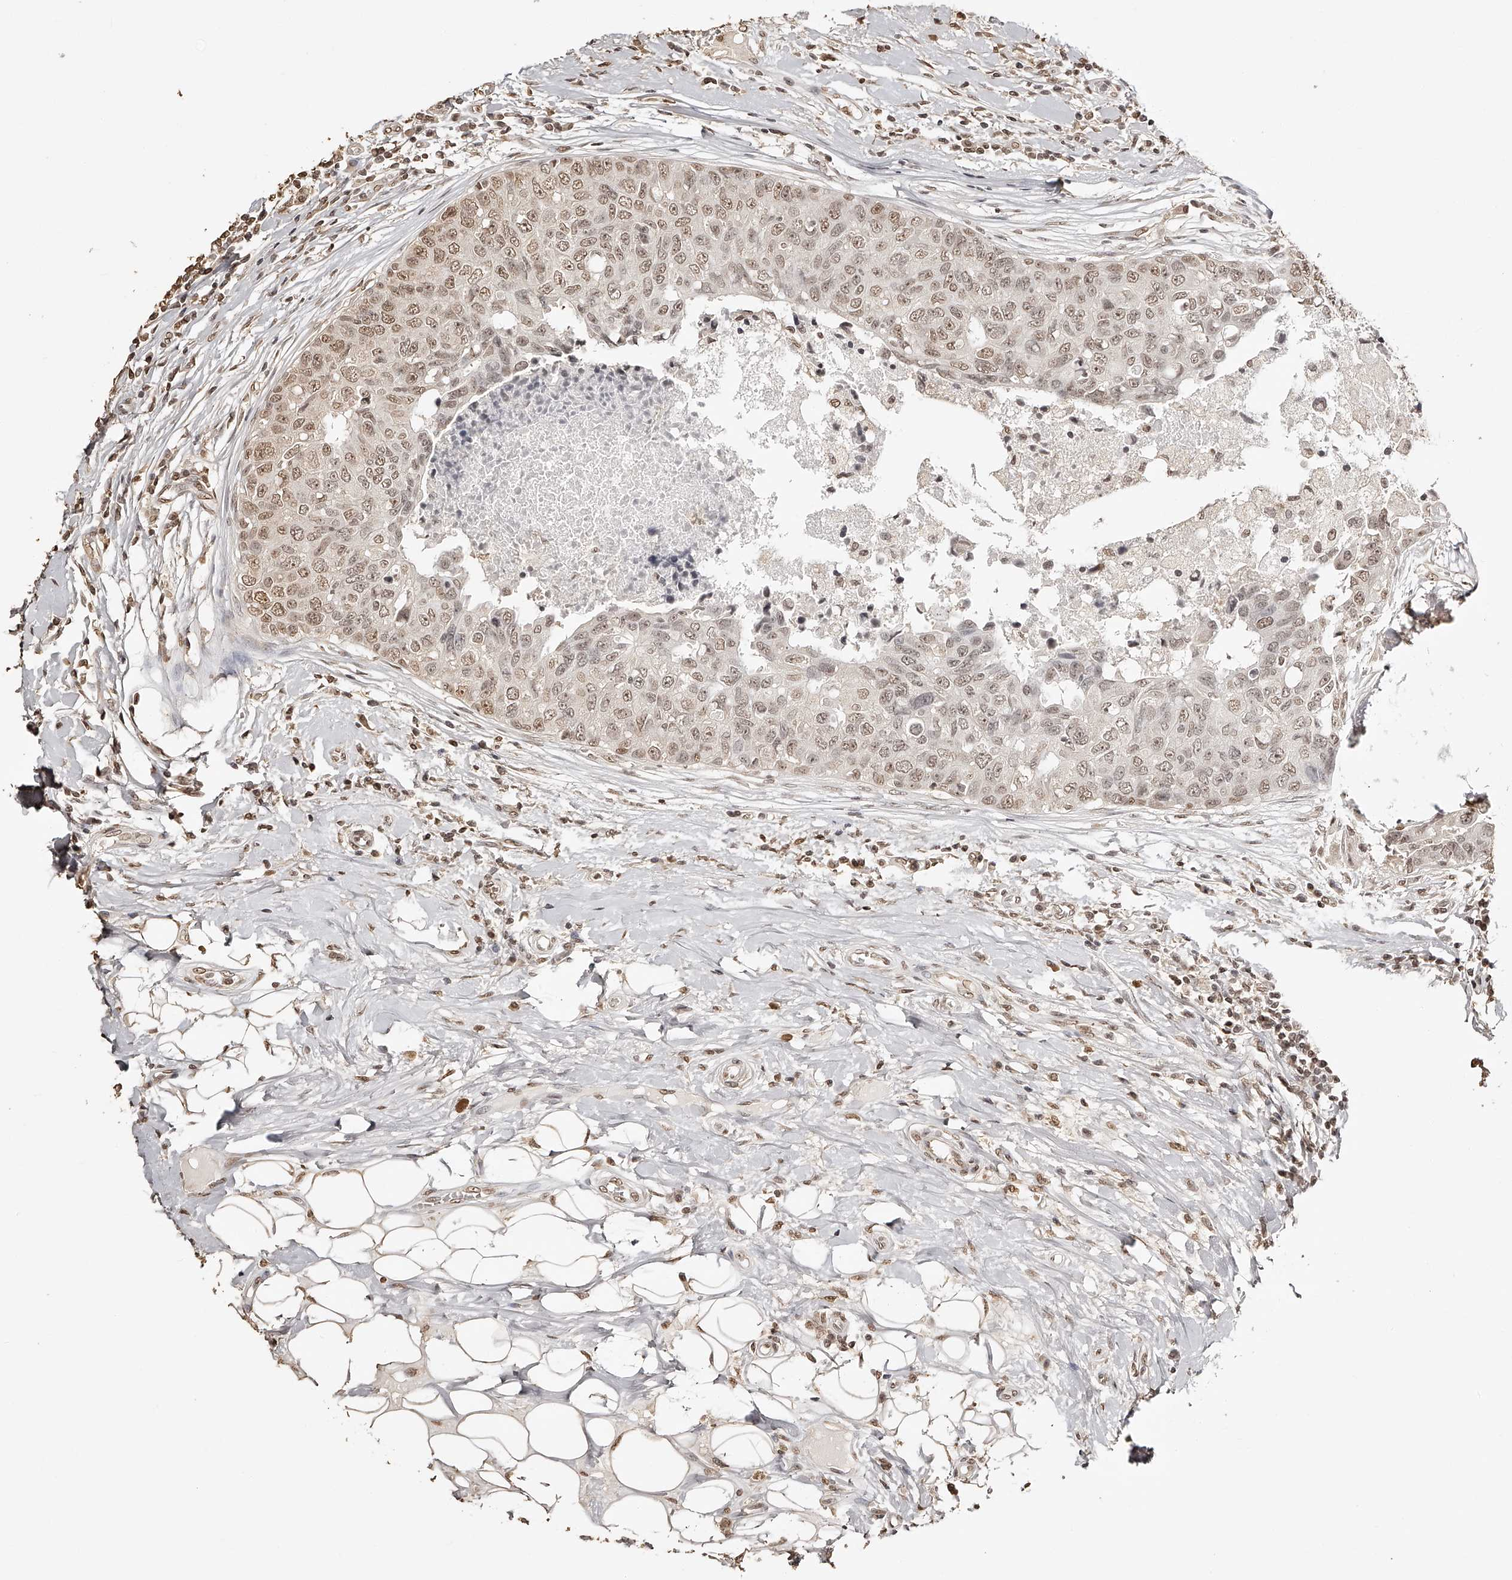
{"staining": {"intensity": "weak", "quantity": ">75%", "location": "nuclear"}, "tissue": "breast cancer", "cell_type": "Tumor cells", "image_type": "cancer", "snomed": [{"axis": "morphology", "description": "Duct carcinoma"}, {"axis": "topography", "description": "Breast"}], "caption": "The immunohistochemical stain highlights weak nuclear positivity in tumor cells of breast cancer (intraductal carcinoma) tissue.", "gene": "ZNF503", "patient": {"sex": "female", "age": 27}}